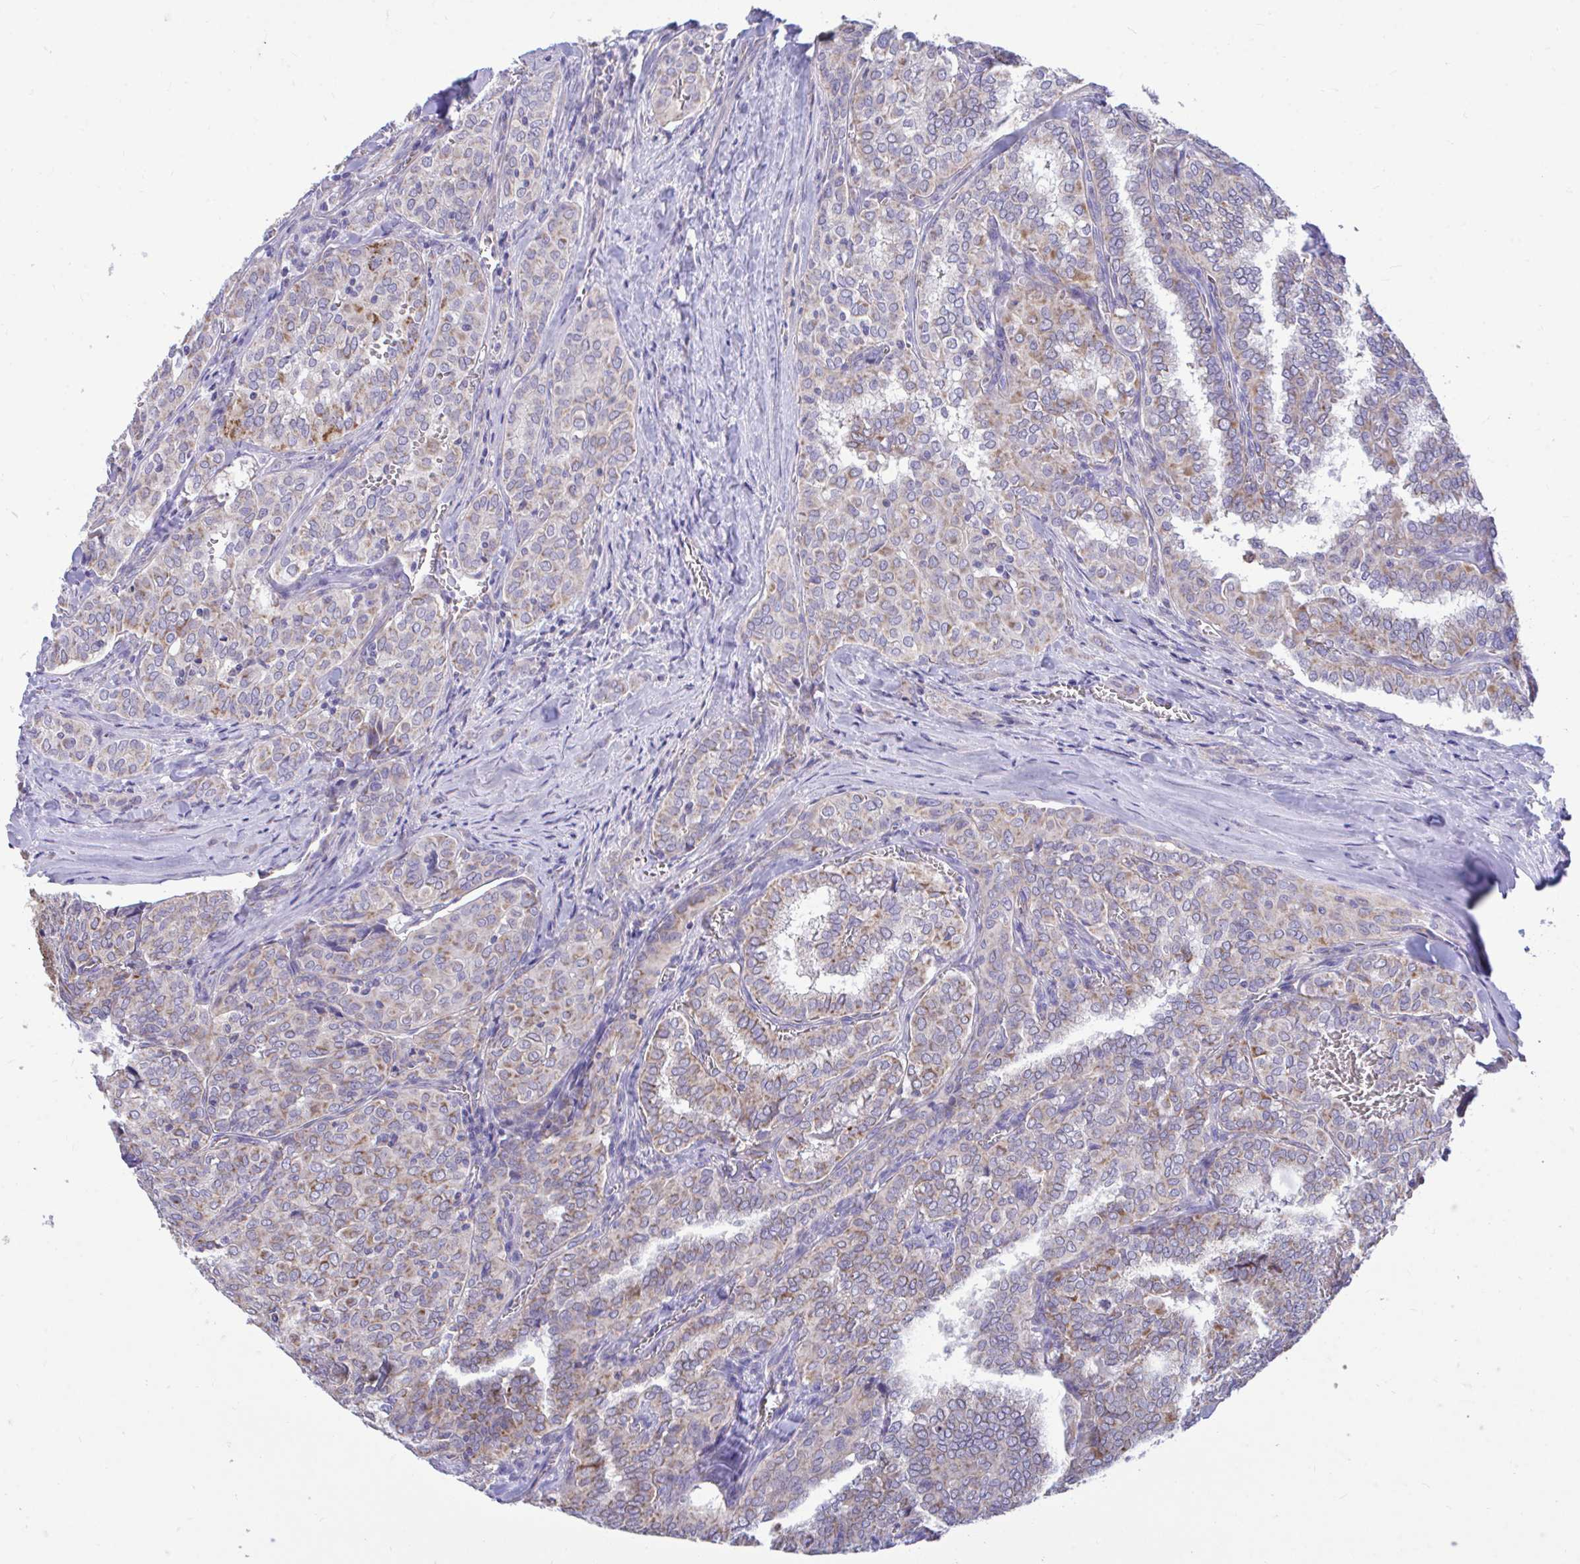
{"staining": {"intensity": "weak", "quantity": "25%-75%", "location": "cytoplasmic/membranous"}, "tissue": "thyroid cancer", "cell_type": "Tumor cells", "image_type": "cancer", "snomed": [{"axis": "morphology", "description": "Papillary adenocarcinoma, NOS"}, {"axis": "topography", "description": "Thyroid gland"}], "caption": "Immunohistochemistry image of neoplastic tissue: thyroid papillary adenocarcinoma stained using immunohistochemistry displays low levels of weak protein expression localized specifically in the cytoplasmic/membranous of tumor cells, appearing as a cytoplasmic/membranous brown color.", "gene": "SARS2", "patient": {"sex": "female", "age": 30}}